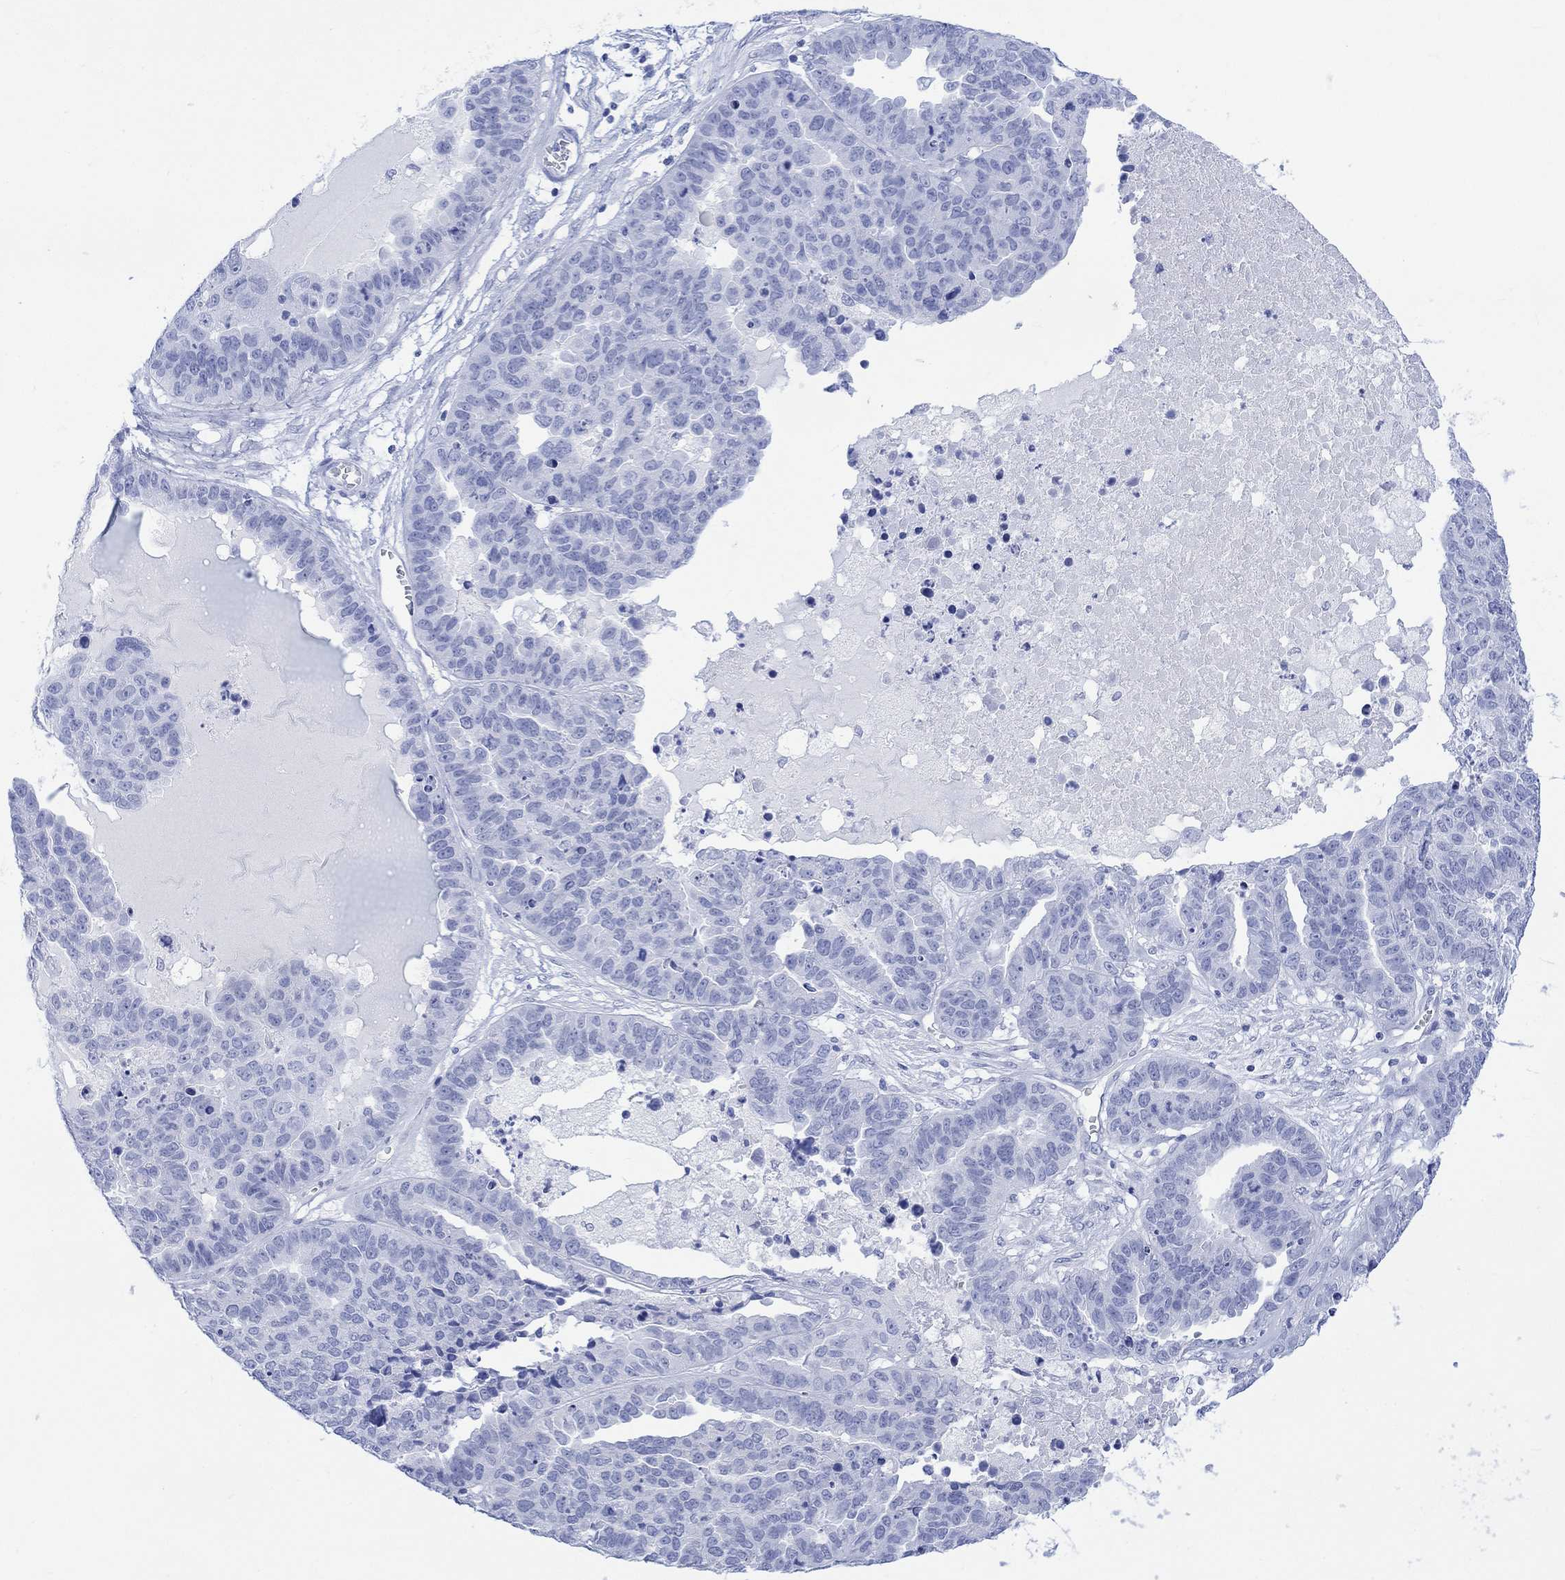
{"staining": {"intensity": "negative", "quantity": "none", "location": "none"}, "tissue": "ovarian cancer", "cell_type": "Tumor cells", "image_type": "cancer", "snomed": [{"axis": "morphology", "description": "Cystadenocarcinoma, serous, NOS"}, {"axis": "topography", "description": "Ovary"}], "caption": "The immunohistochemistry (IHC) histopathology image has no significant expression in tumor cells of ovarian serous cystadenocarcinoma tissue. (DAB immunohistochemistry visualized using brightfield microscopy, high magnification).", "gene": "CELF4", "patient": {"sex": "female", "age": 87}}